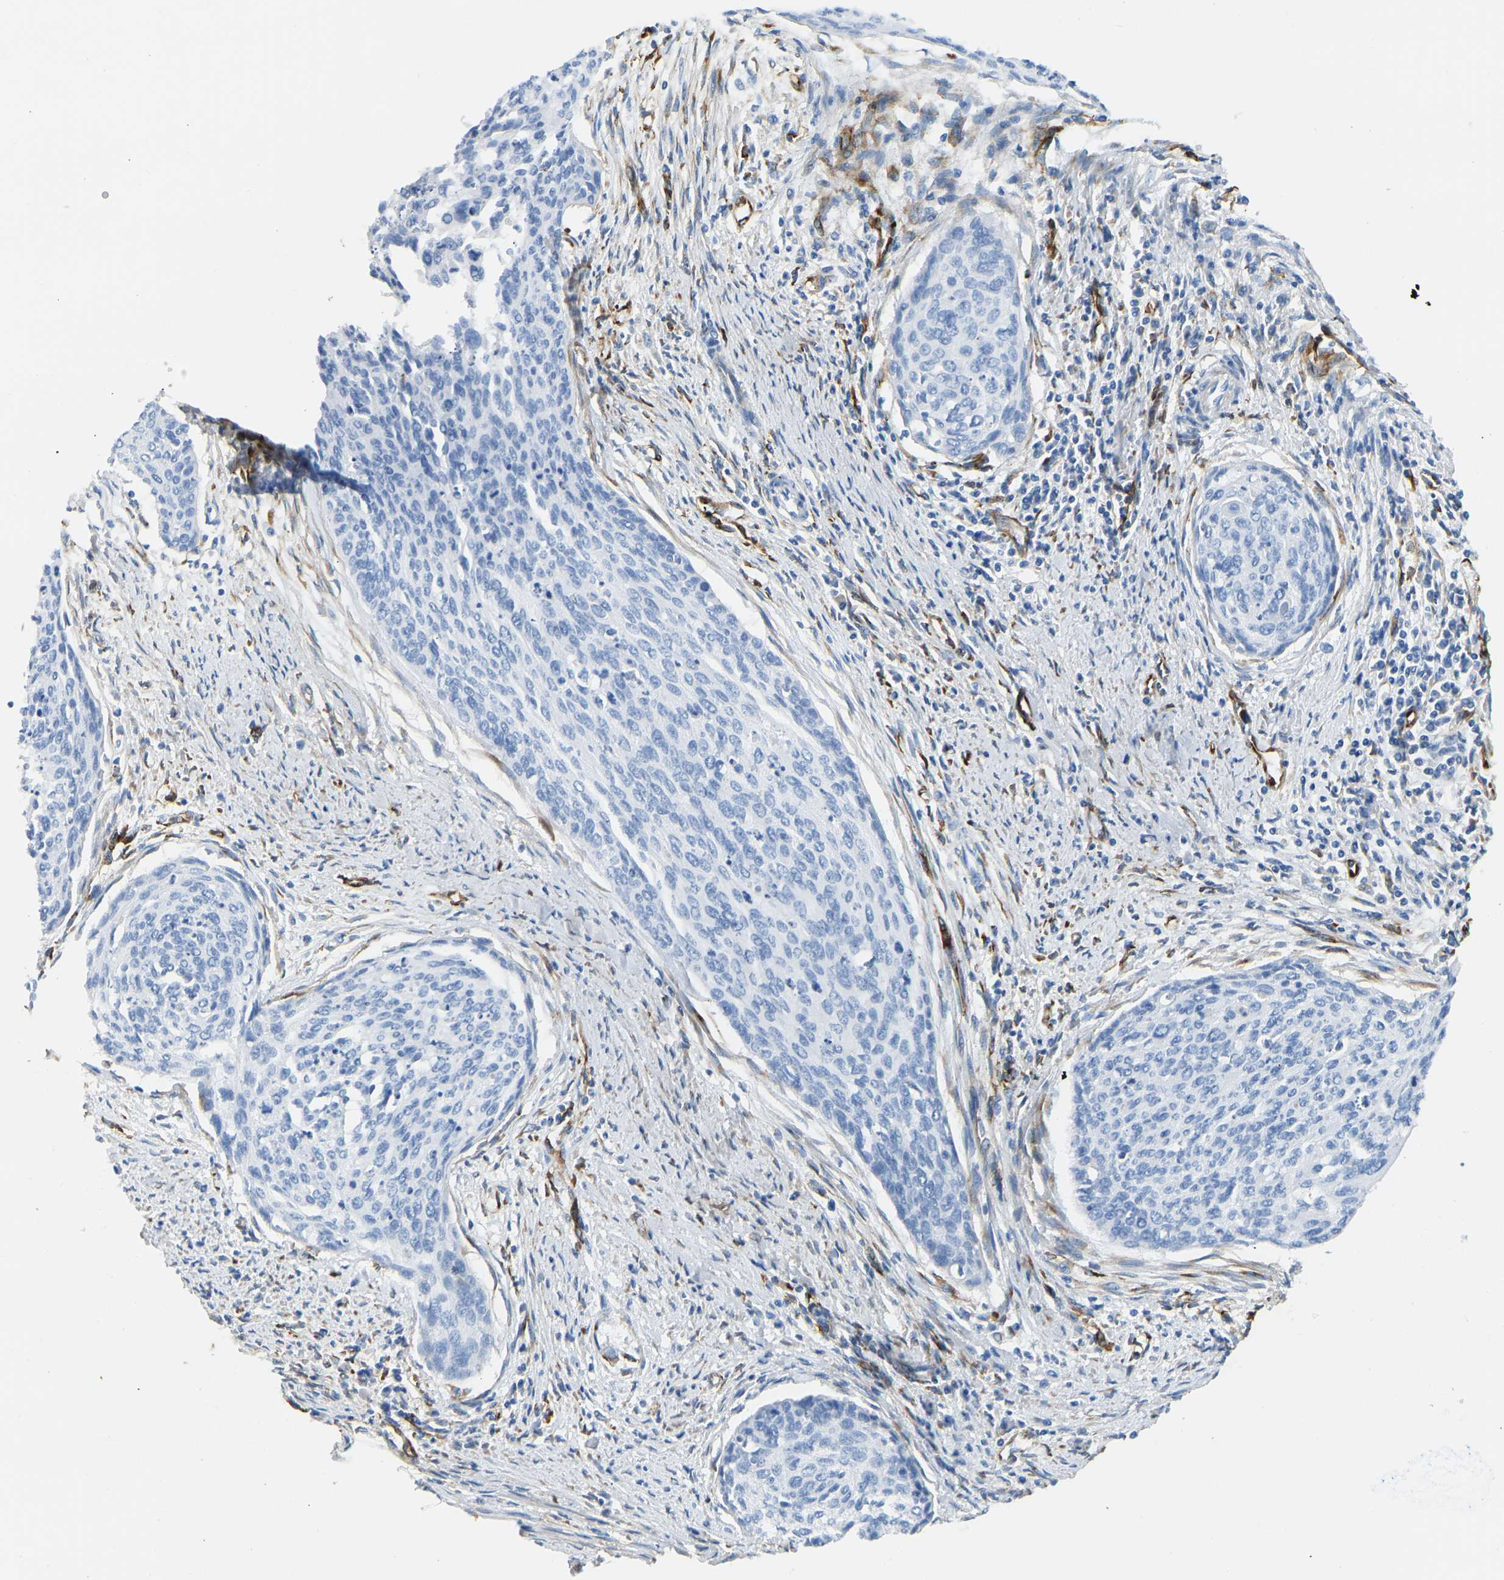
{"staining": {"intensity": "negative", "quantity": "none", "location": "none"}, "tissue": "cervical cancer", "cell_type": "Tumor cells", "image_type": "cancer", "snomed": [{"axis": "morphology", "description": "Squamous cell carcinoma, NOS"}, {"axis": "topography", "description": "Cervix"}], "caption": "This is an immunohistochemistry (IHC) histopathology image of cervical cancer. There is no staining in tumor cells.", "gene": "COL15A1", "patient": {"sex": "female", "age": 55}}